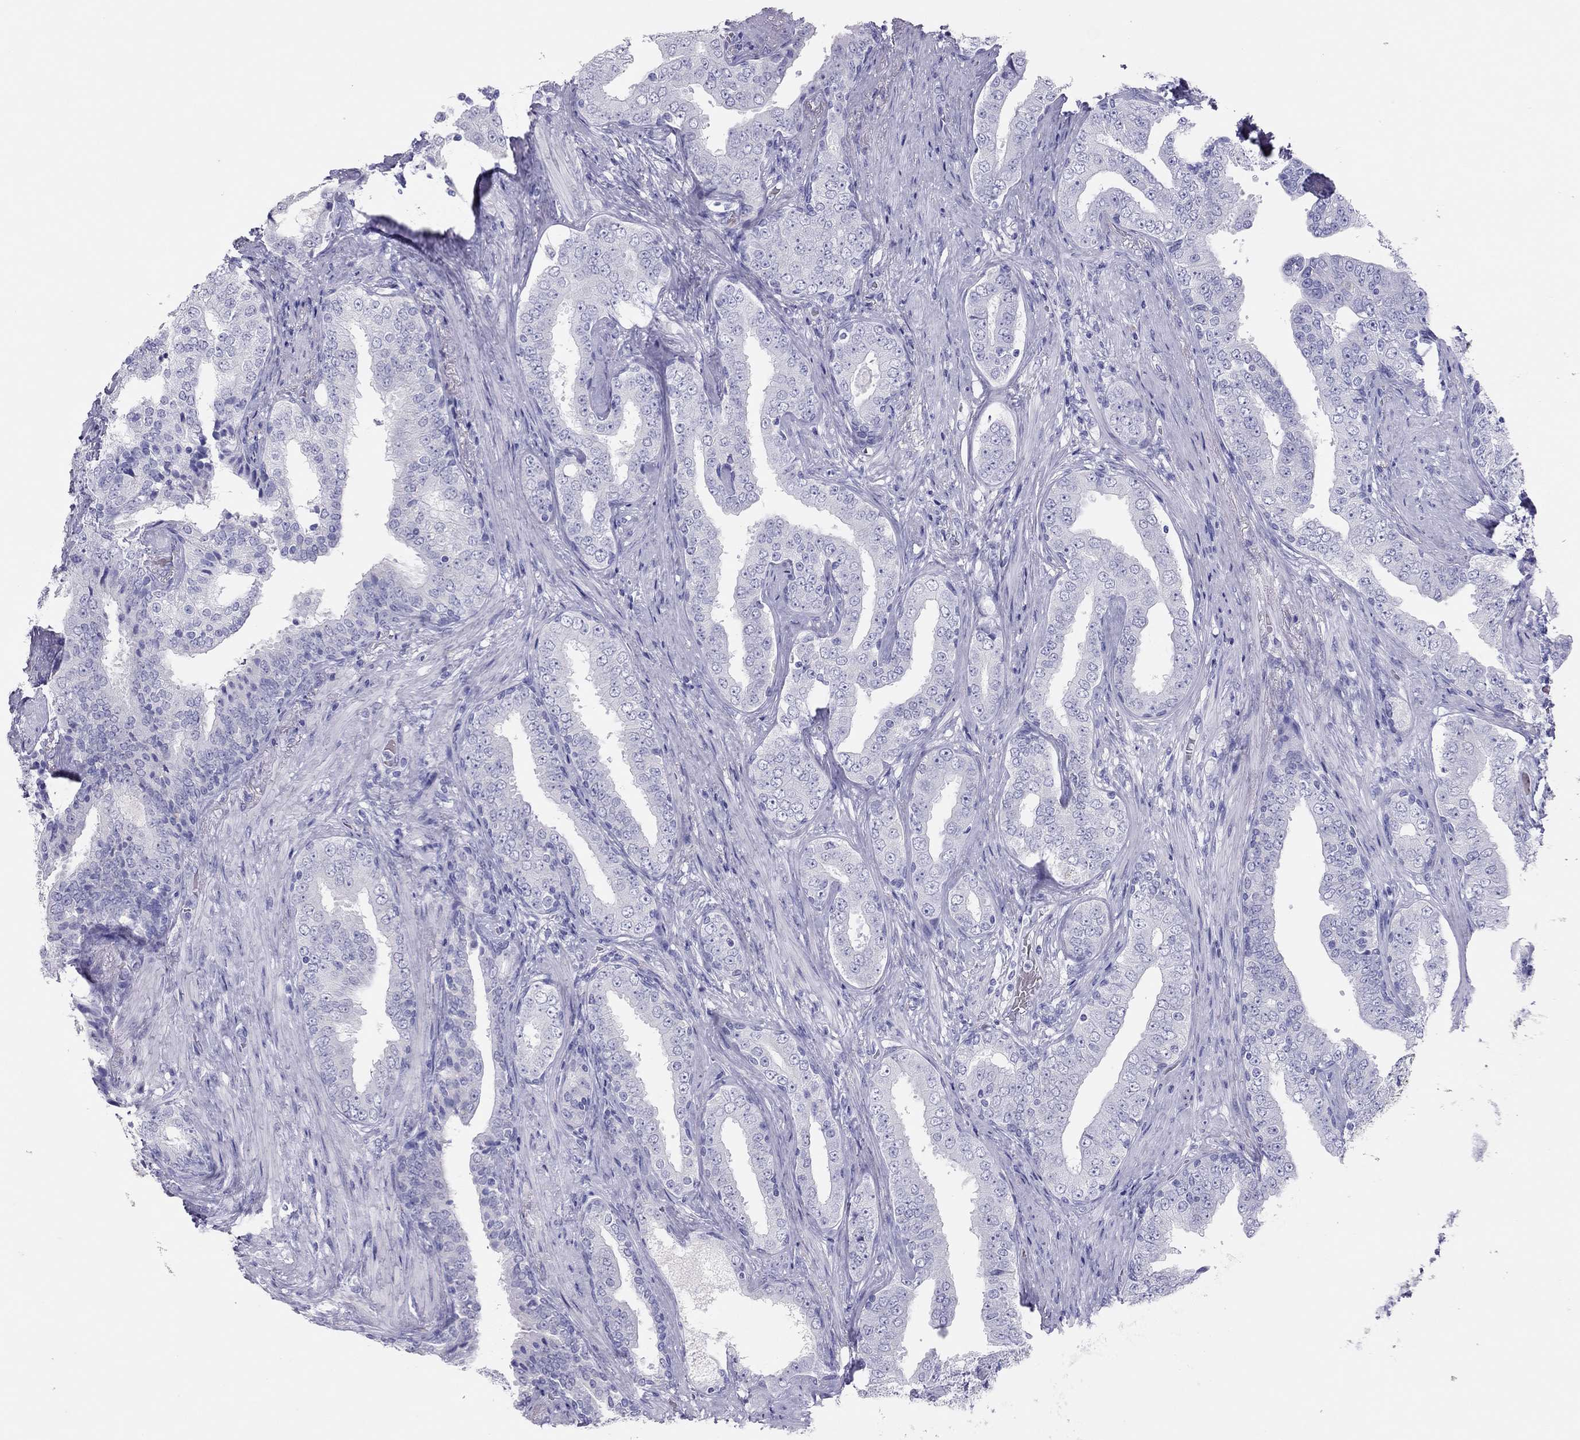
{"staining": {"intensity": "negative", "quantity": "none", "location": "none"}, "tissue": "prostate cancer", "cell_type": "Tumor cells", "image_type": "cancer", "snomed": [{"axis": "morphology", "description": "Adenocarcinoma, Low grade"}, {"axis": "topography", "description": "Prostate and seminal vesicle, NOS"}], "caption": "DAB (3,3'-diaminobenzidine) immunohistochemical staining of human prostate cancer (adenocarcinoma (low-grade)) demonstrates no significant staining in tumor cells.", "gene": "TSHB", "patient": {"sex": "male", "age": 61}}